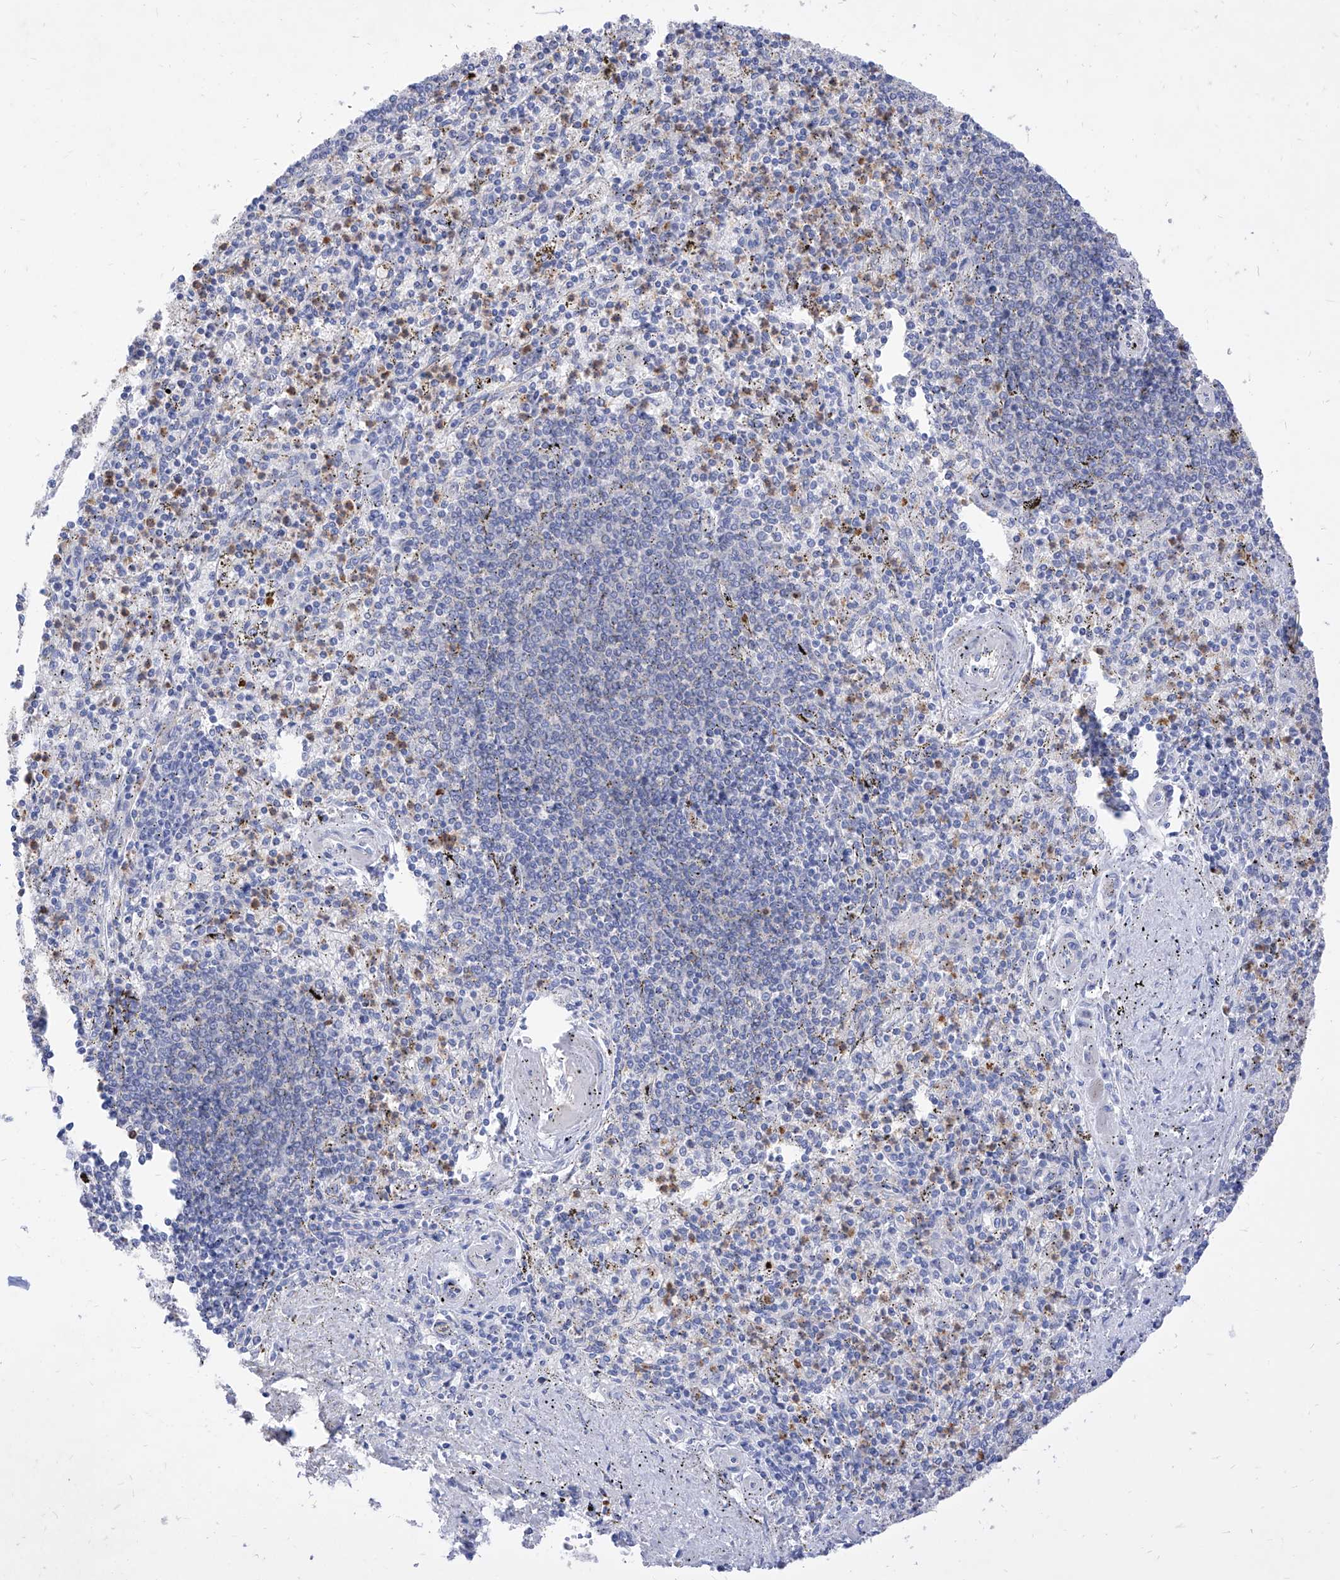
{"staining": {"intensity": "weak", "quantity": "<25%", "location": "cytoplasmic/membranous"}, "tissue": "spleen", "cell_type": "Cells in red pulp", "image_type": "normal", "snomed": [{"axis": "morphology", "description": "Normal tissue, NOS"}, {"axis": "topography", "description": "Spleen"}], "caption": "Immunohistochemical staining of benign spleen displays no significant positivity in cells in red pulp.", "gene": "VAX1", "patient": {"sex": "male", "age": 72}}